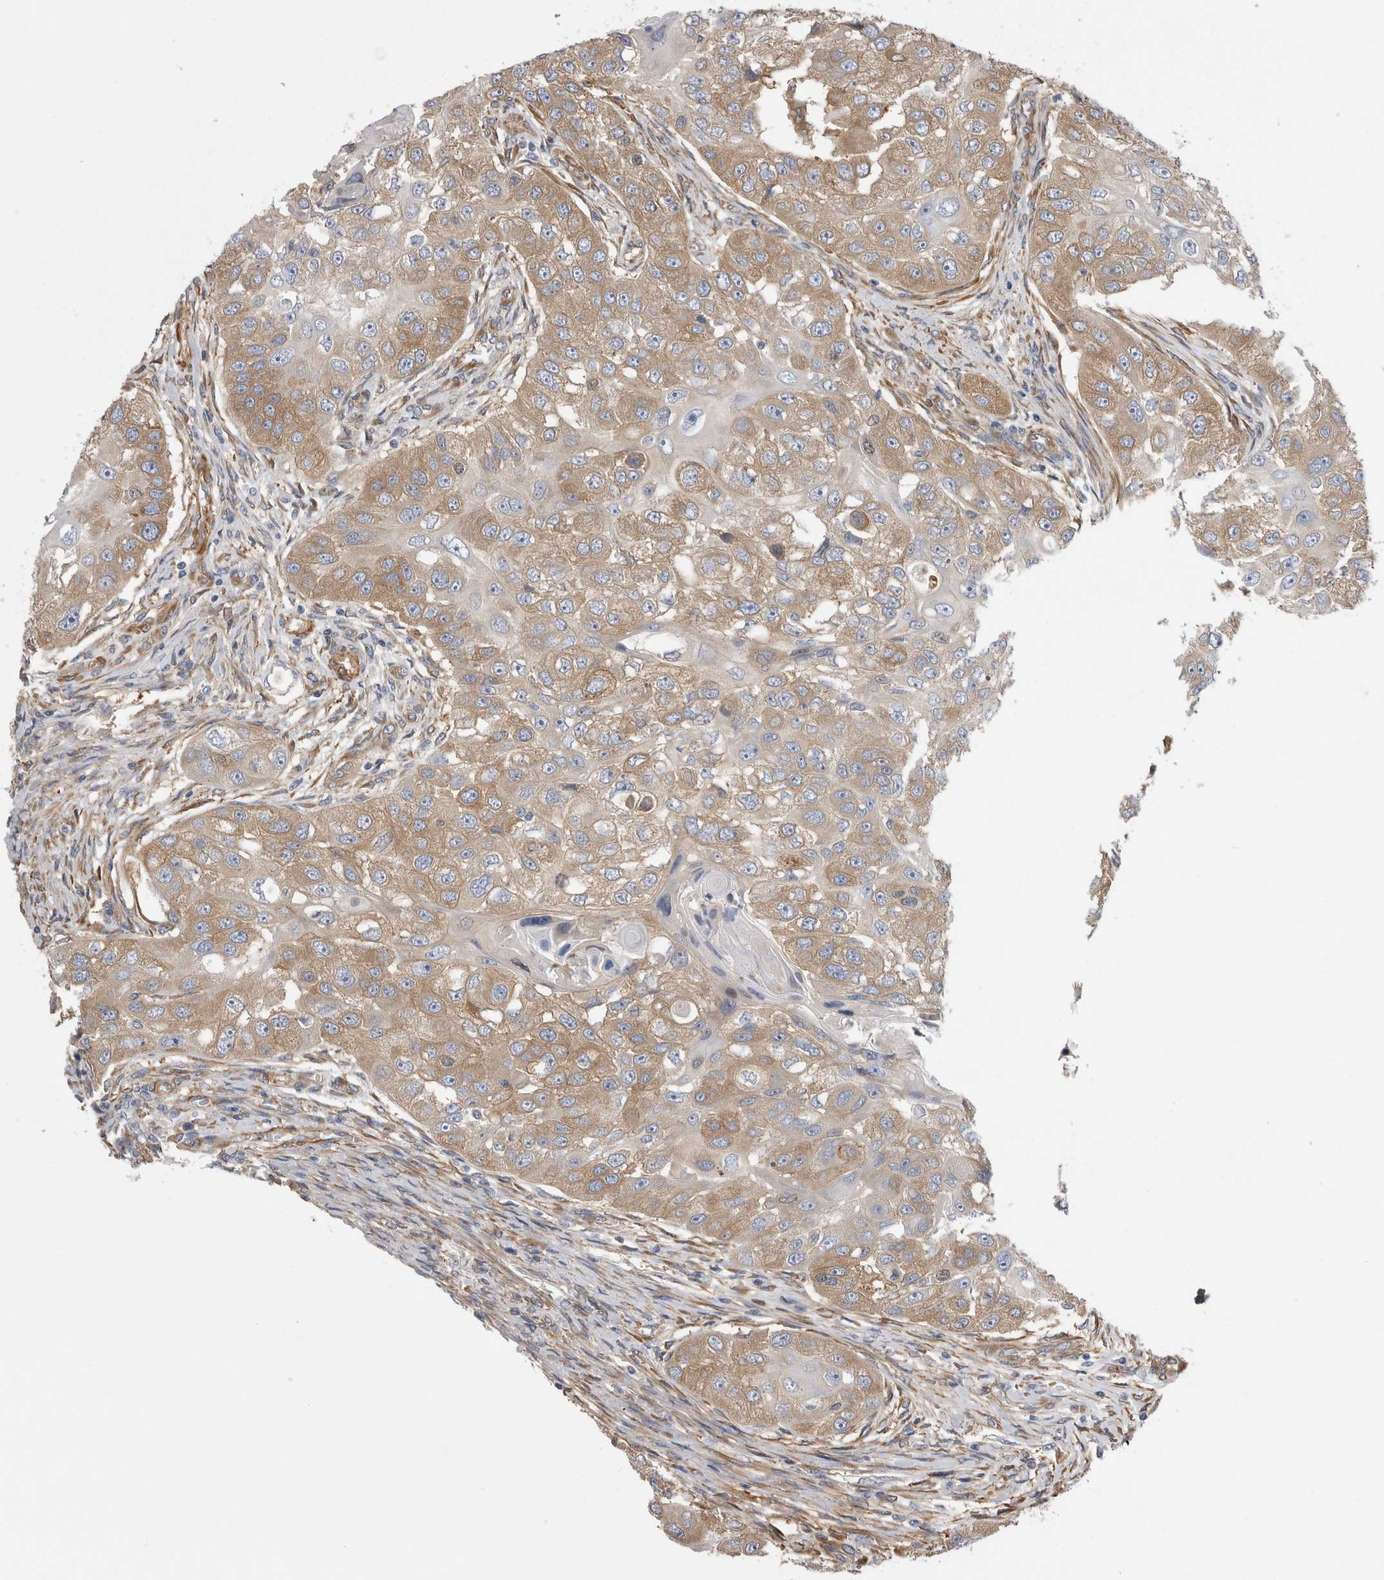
{"staining": {"intensity": "moderate", "quantity": "25%-75%", "location": "cytoplasmic/membranous"}, "tissue": "head and neck cancer", "cell_type": "Tumor cells", "image_type": "cancer", "snomed": [{"axis": "morphology", "description": "Normal tissue, NOS"}, {"axis": "morphology", "description": "Squamous cell carcinoma, NOS"}, {"axis": "topography", "description": "Skeletal muscle"}, {"axis": "topography", "description": "Head-Neck"}], "caption": "Head and neck cancer (squamous cell carcinoma) stained with DAB (3,3'-diaminobenzidine) IHC shows medium levels of moderate cytoplasmic/membranous staining in approximately 25%-75% of tumor cells.", "gene": "EPRS1", "patient": {"sex": "male", "age": 51}}